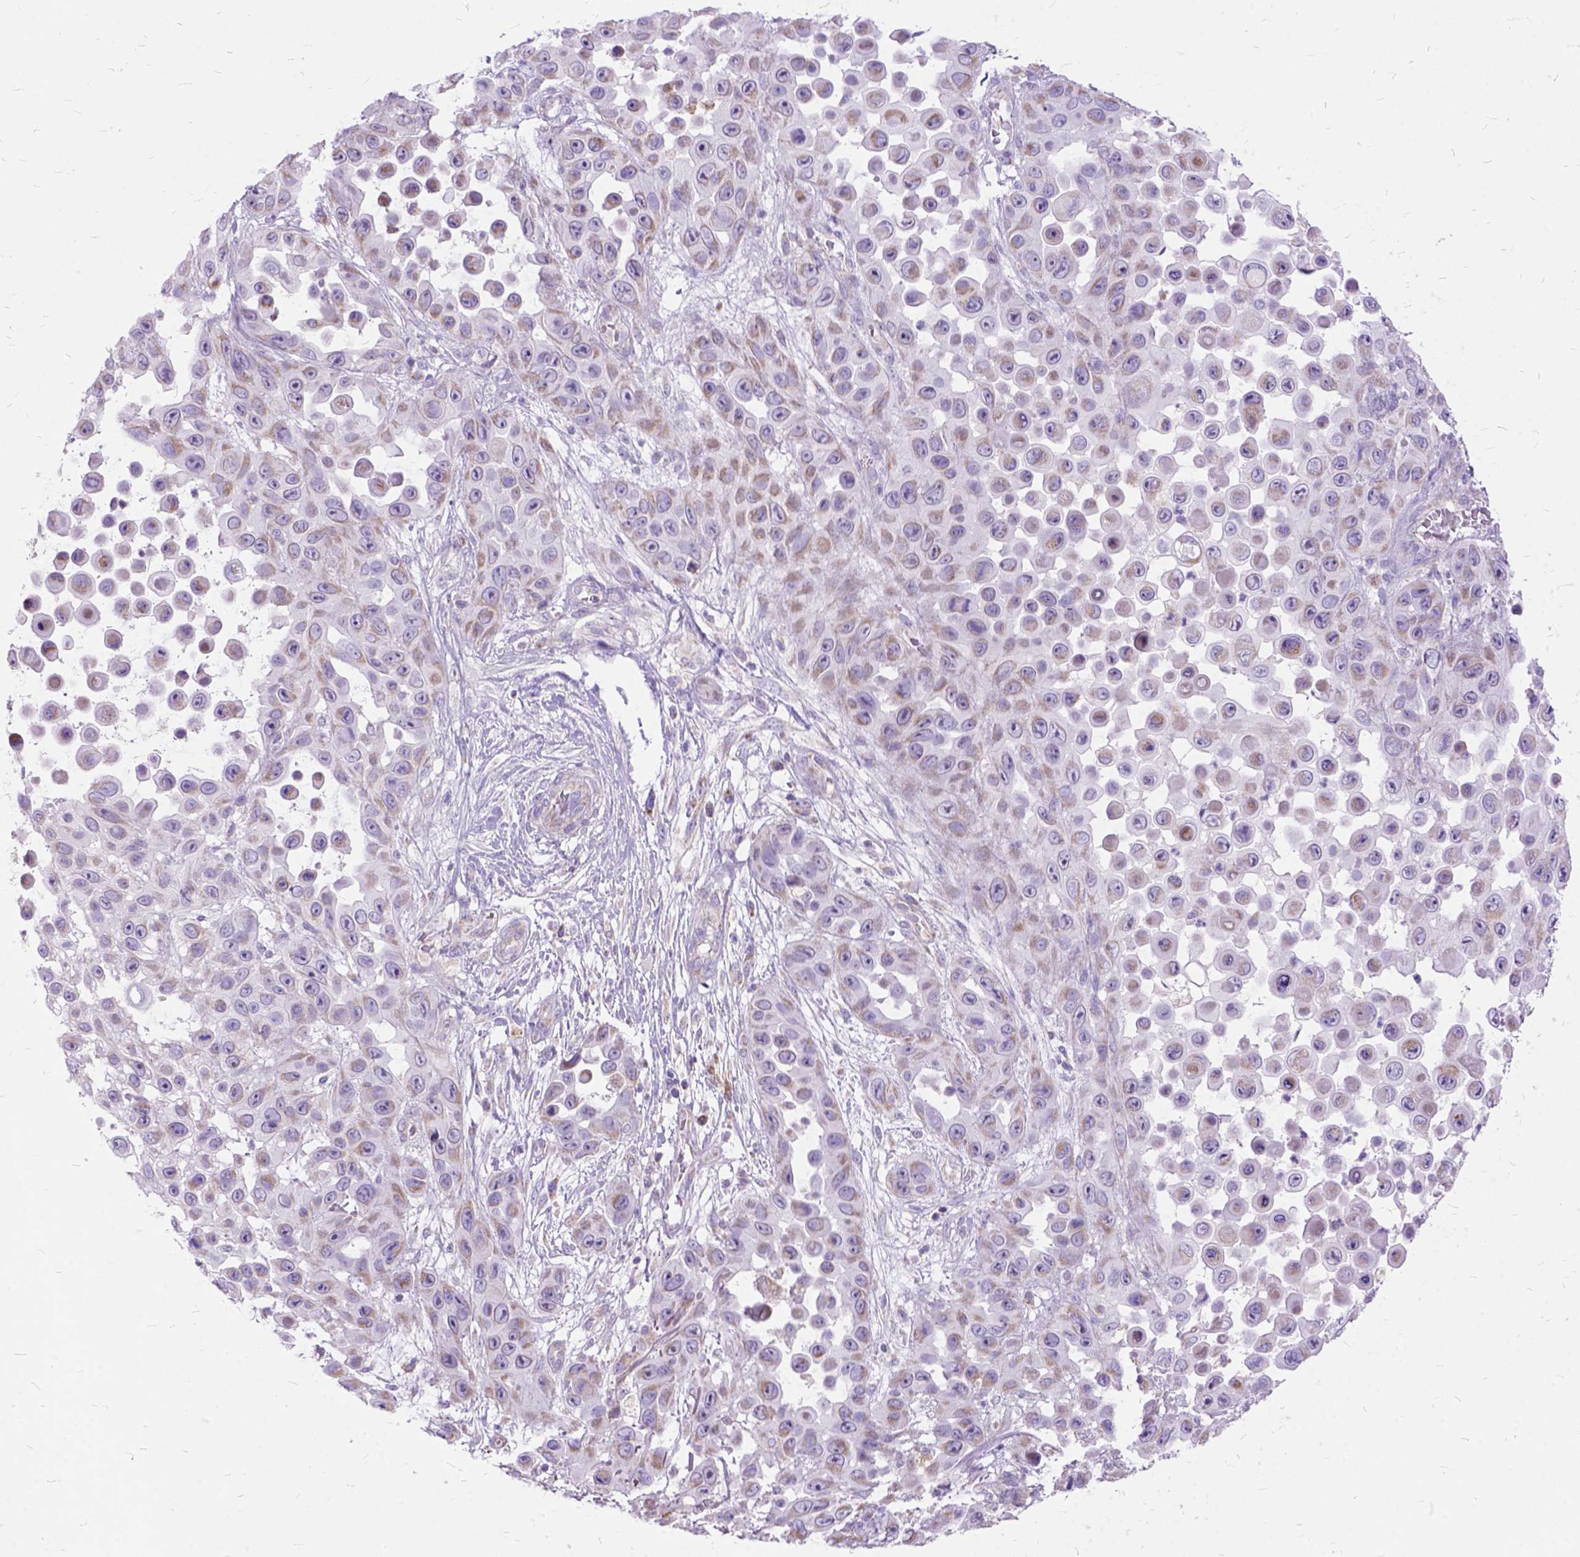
{"staining": {"intensity": "weak", "quantity": "25%-75%", "location": "cytoplasmic/membranous"}, "tissue": "skin cancer", "cell_type": "Tumor cells", "image_type": "cancer", "snomed": [{"axis": "morphology", "description": "Squamous cell carcinoma, NOS"}, {"axis": "topography", "description": "Skin"}], "caption": "Immunohistochemical staining of human squamous cell carcinoma (skin) shows low levels of weak cytoplasmic/membranous positivity in about 25%-75% of tumor cells.", "gene": "CTAG2", "patient": {"sex": "male", "age": 81}}